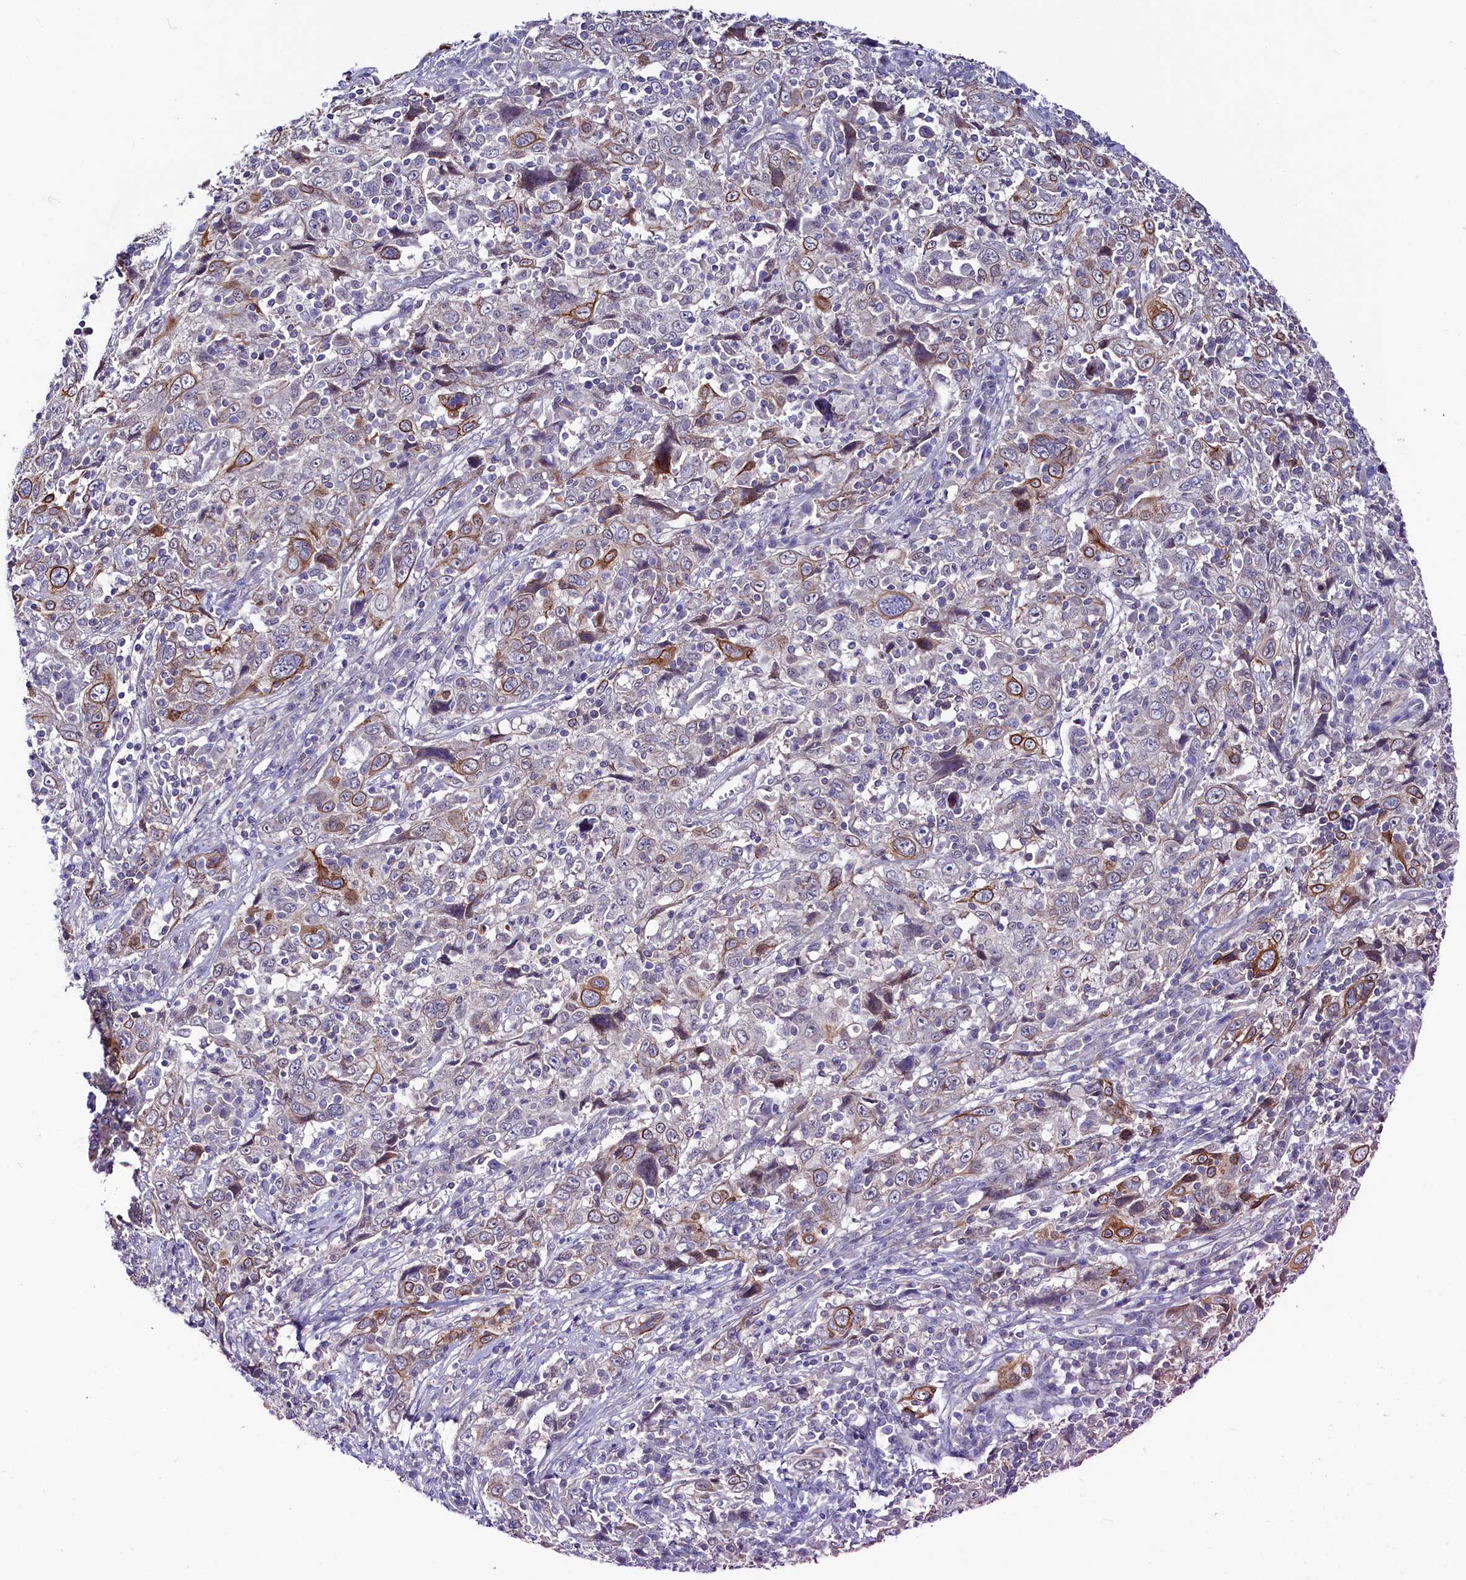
{"staining": {"intensity": "strong", "quantity": "<25%", "location": "cytoplasmic/membranous"}, "tissue": "cervical cancer", "cell_type": "Tumor cells", "image_type": "cancer", "snomed": [{"axis": "morphology", "description": "Squamous cell carcinoma, NOS"}, {"axis": "topography", "description": "Cervix"}], "caption": "DAB immunohistochemical staining of human cervical squamous cell carcinoma demonstrates strong cytoplasmic/membranous protein expression in approximately <25% of tumor cells.", "gene": "ASTE1", "patient": {"sex": "female", "age": 46}}